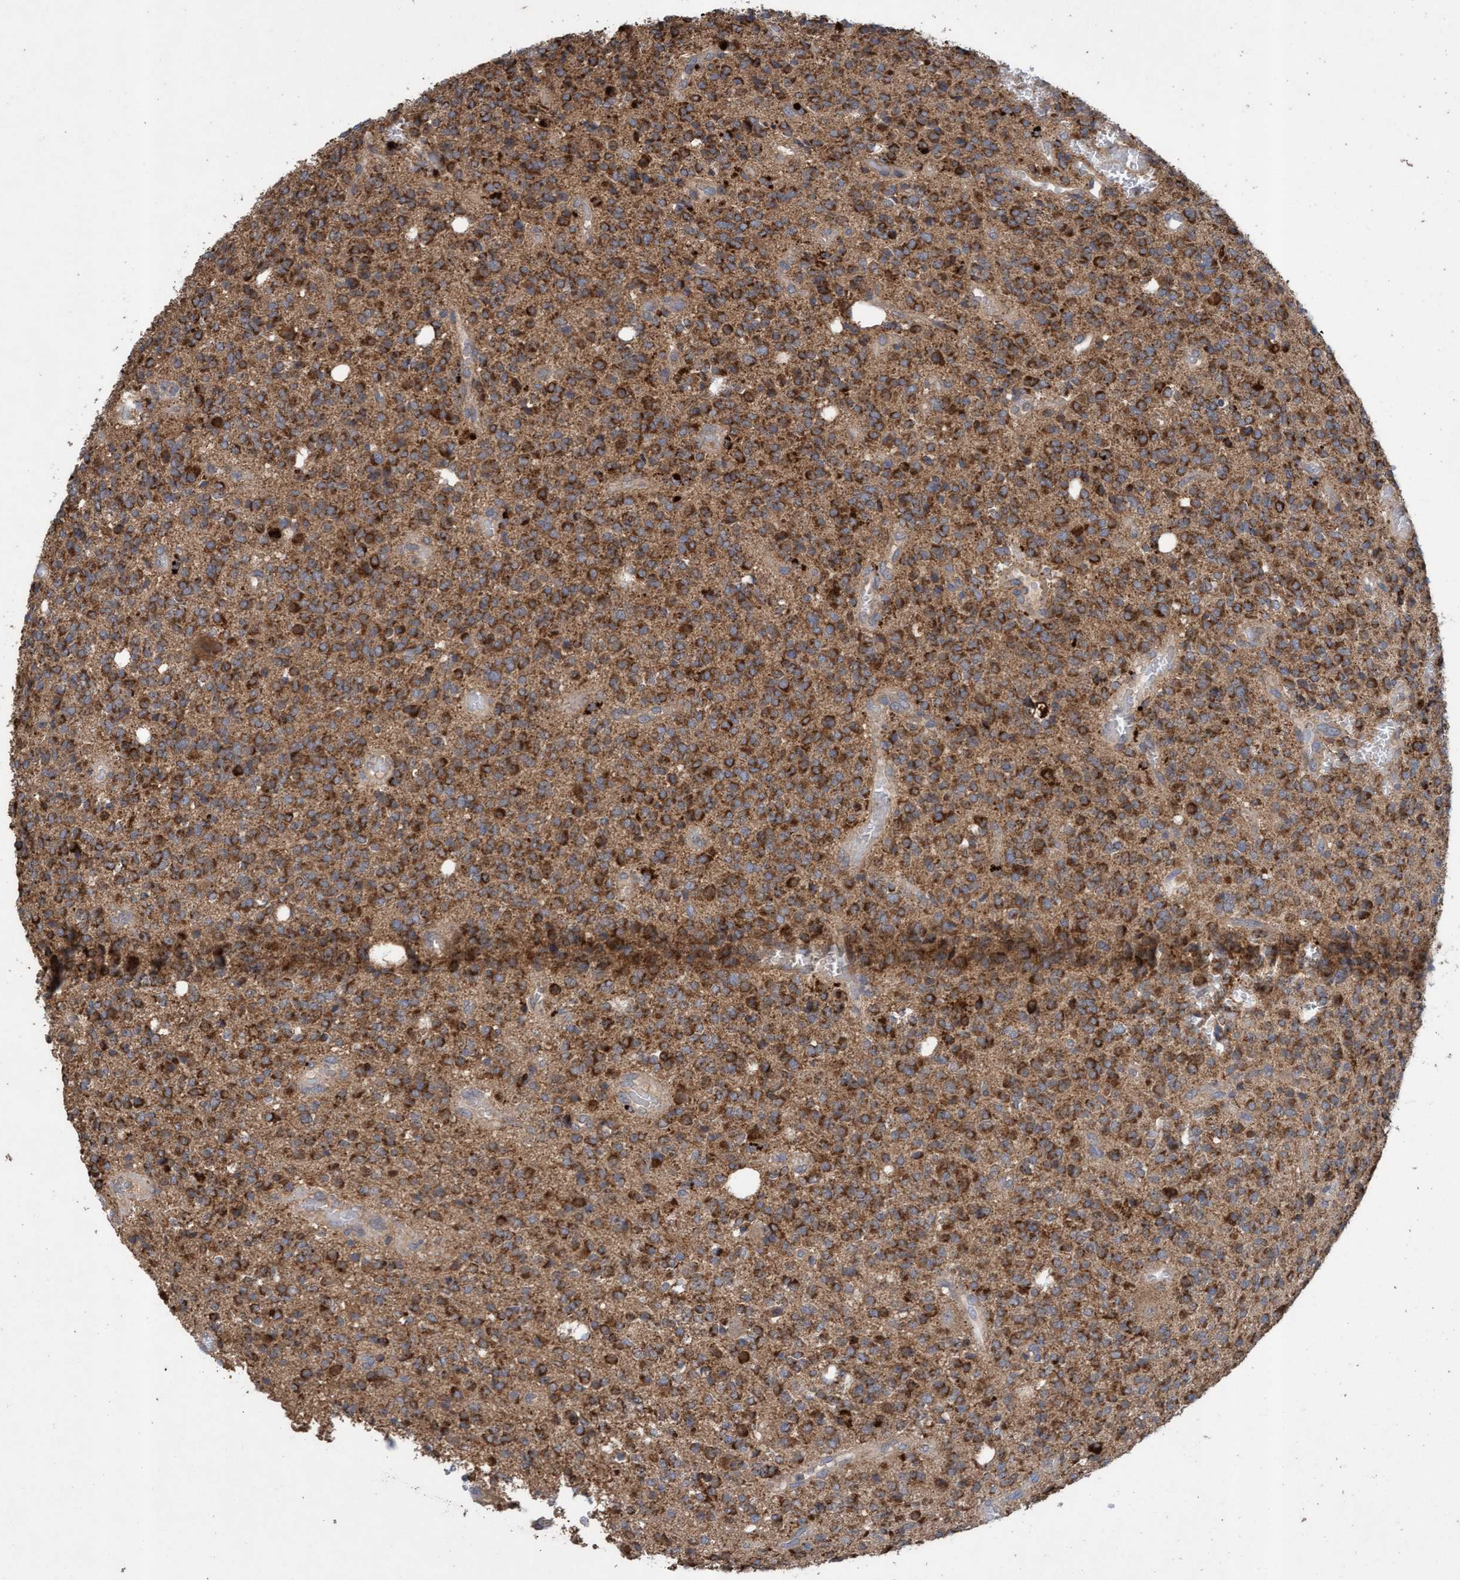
{"staining": {"intensity": "strong", "quantity": "25%-75%", "location": "cytoplasmic/membranous"}, "tissue": "glioma", "cell_type": "Tumor cells", "image_type": "cancer", "snomed": [{"axis": "morphology", "description": "Glioma, malignant, High grade"}, {"axis": "topography", "description": "Brain"}], "caption": "Immunohistochemical staining of human malignant glioma (high-grade) reveals strong cytoplasmic/membranous protein expression in about 25%-75% of tumor cells.", "gene": "ATPAF2", "patient": {"sex": "male", "age": 34}}